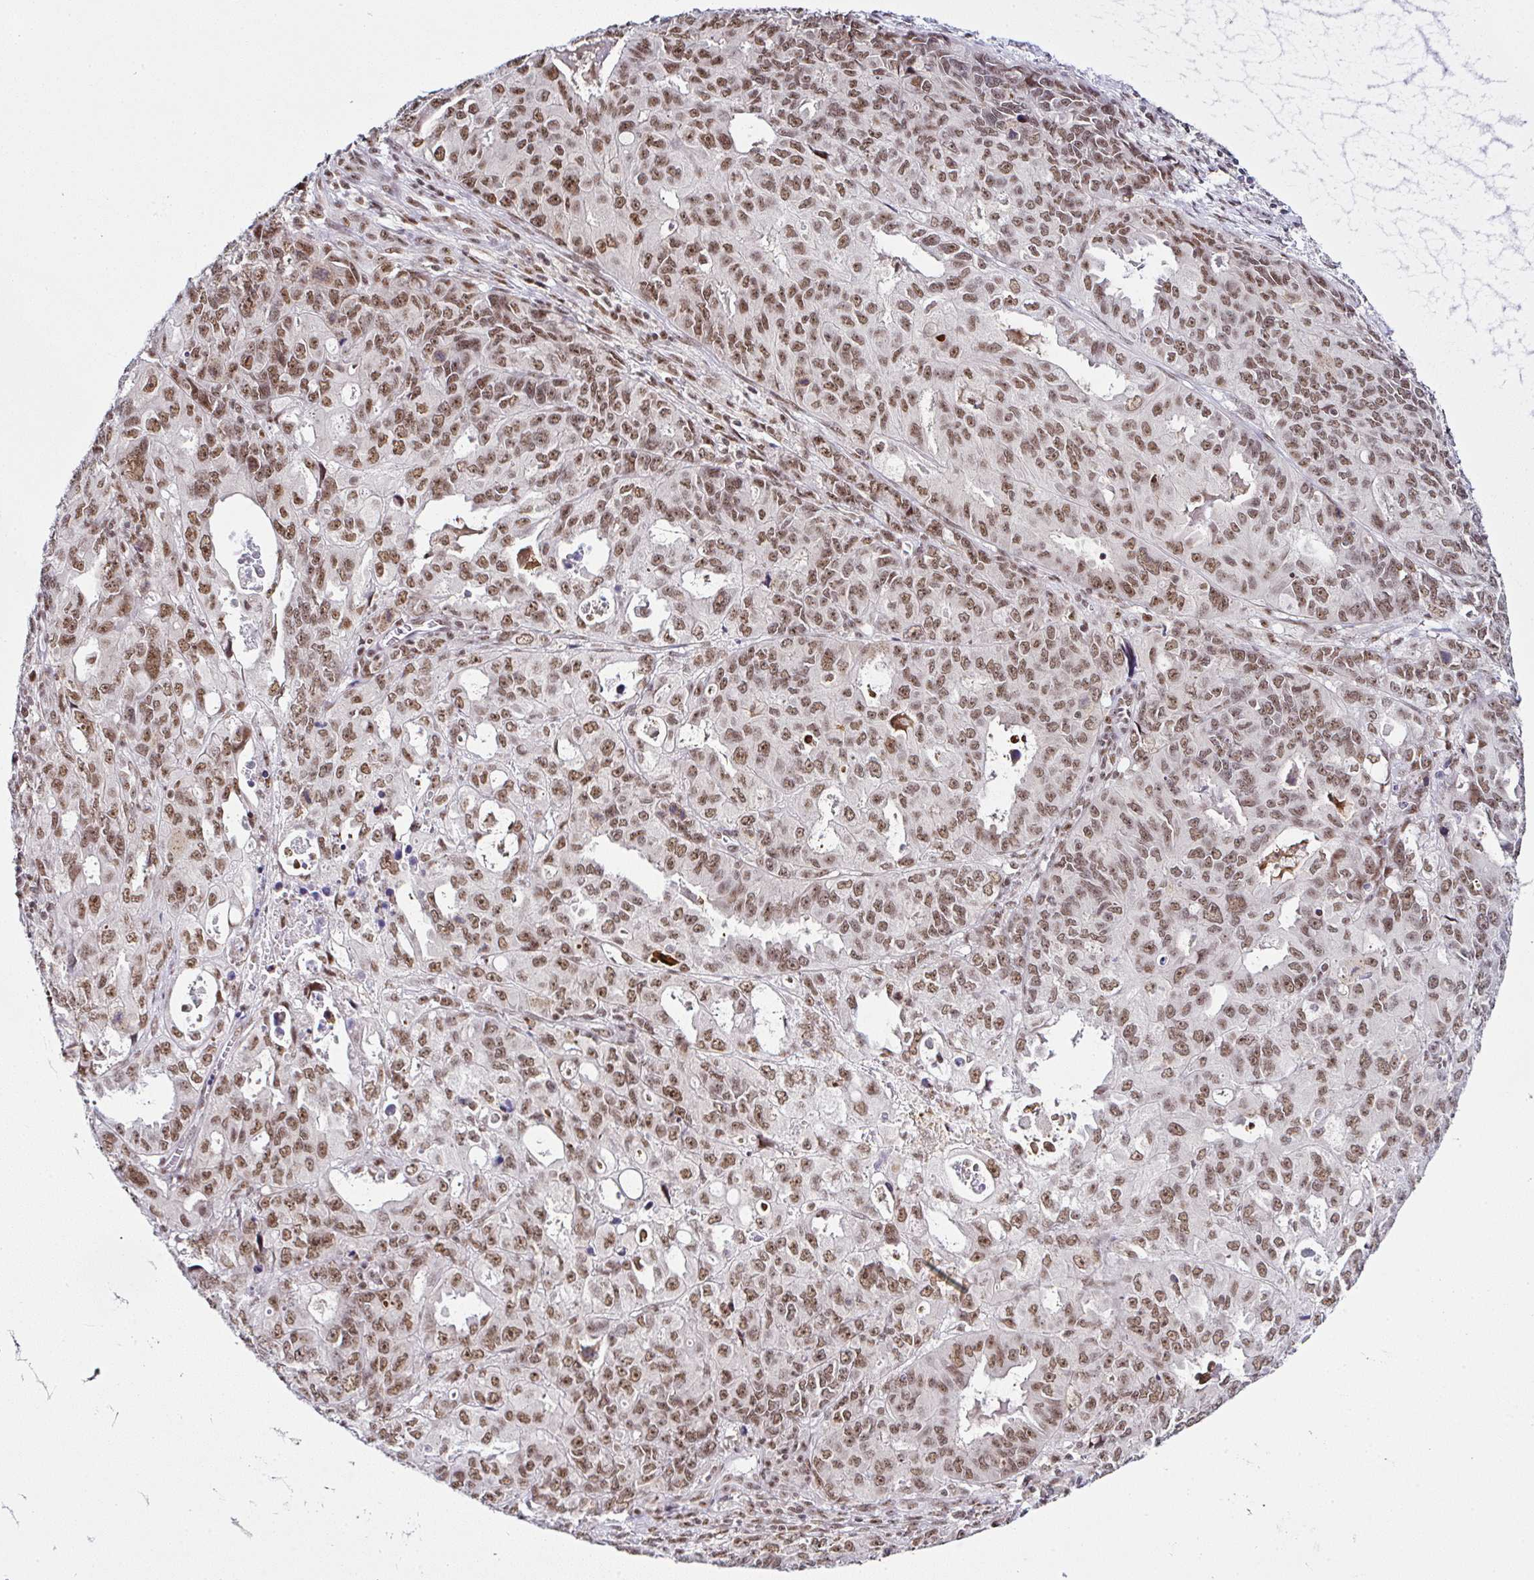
{"staining": {"intensity": "moderate", "quantity": ">75%", "location": "nuclear"}, "tissue": "endometrial cancer", "cell_type": "Tumor cells", "image_type": "cancer", "snomed": [{"axis": "morphology", "description": "Adenocarcinoma, NOS"}, {"axis": "topography", "description": "Uterus"}], "caption": "Tumor cells show medium levels of moderate nuclear expression in about >75% of cells in human endometrial adenocarcinoma.", "gene": "PTPN2", "patient": {"sex": "female", "age": 79}}